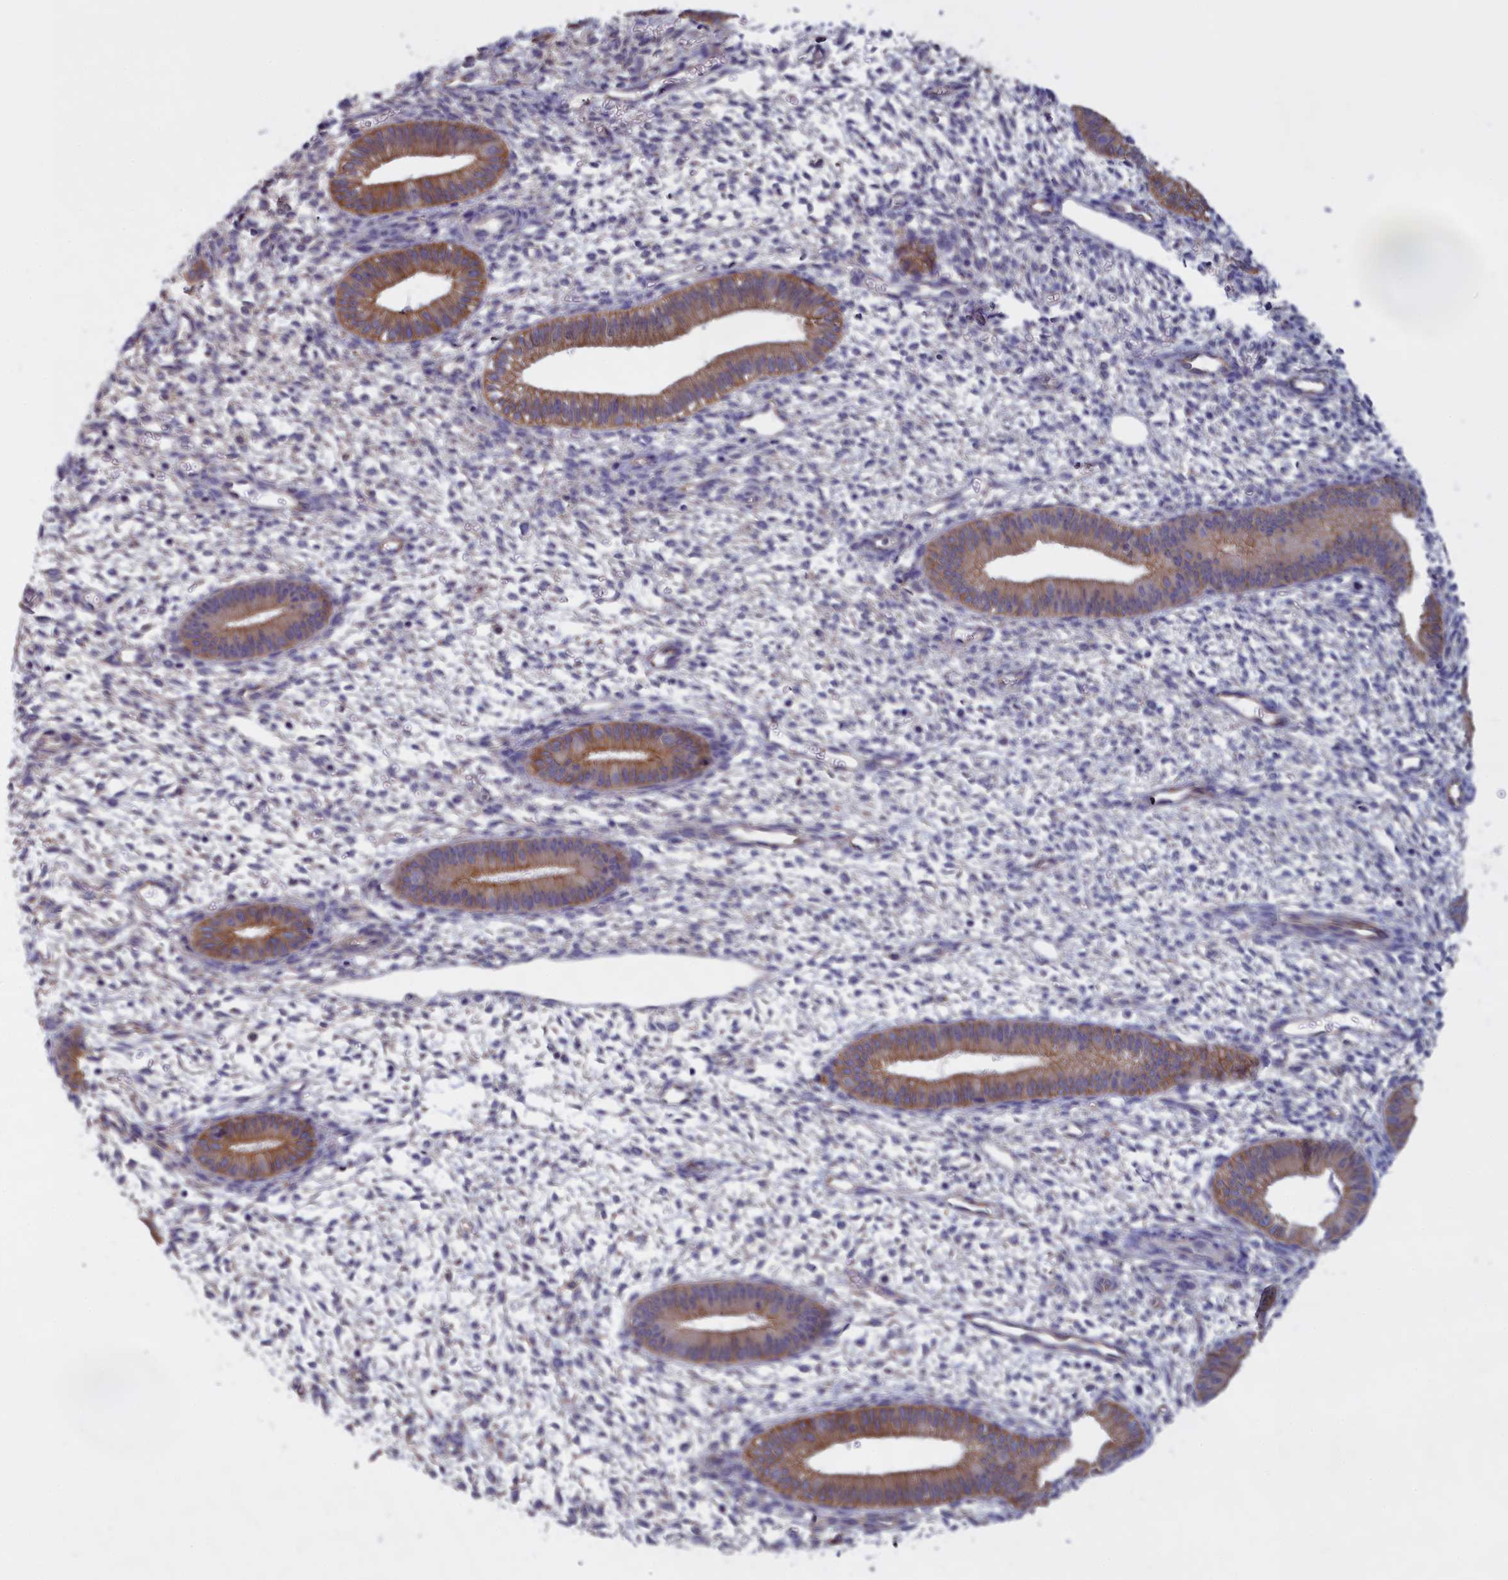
{"staining": {"intensity": "negative", "quantity": "none", "location": "none"}, "tissue": "endometrium", "cell_type": "Cells in endometrial stroma", "image_type": "normal", "snomed": [{"axis": "morphology", "description": "Normal tissue, NOS"}, {"axis": "topography", "description": "Endometrium"}], "caption": "Immunohistochemistry histopathology image of normal endometrium: endometrium stained with DAB demonstrates no significant protein positivity in cells in endometrial stroma.", "gene": "COL19A1", "patient": {"sex": "female", "age": 46}}